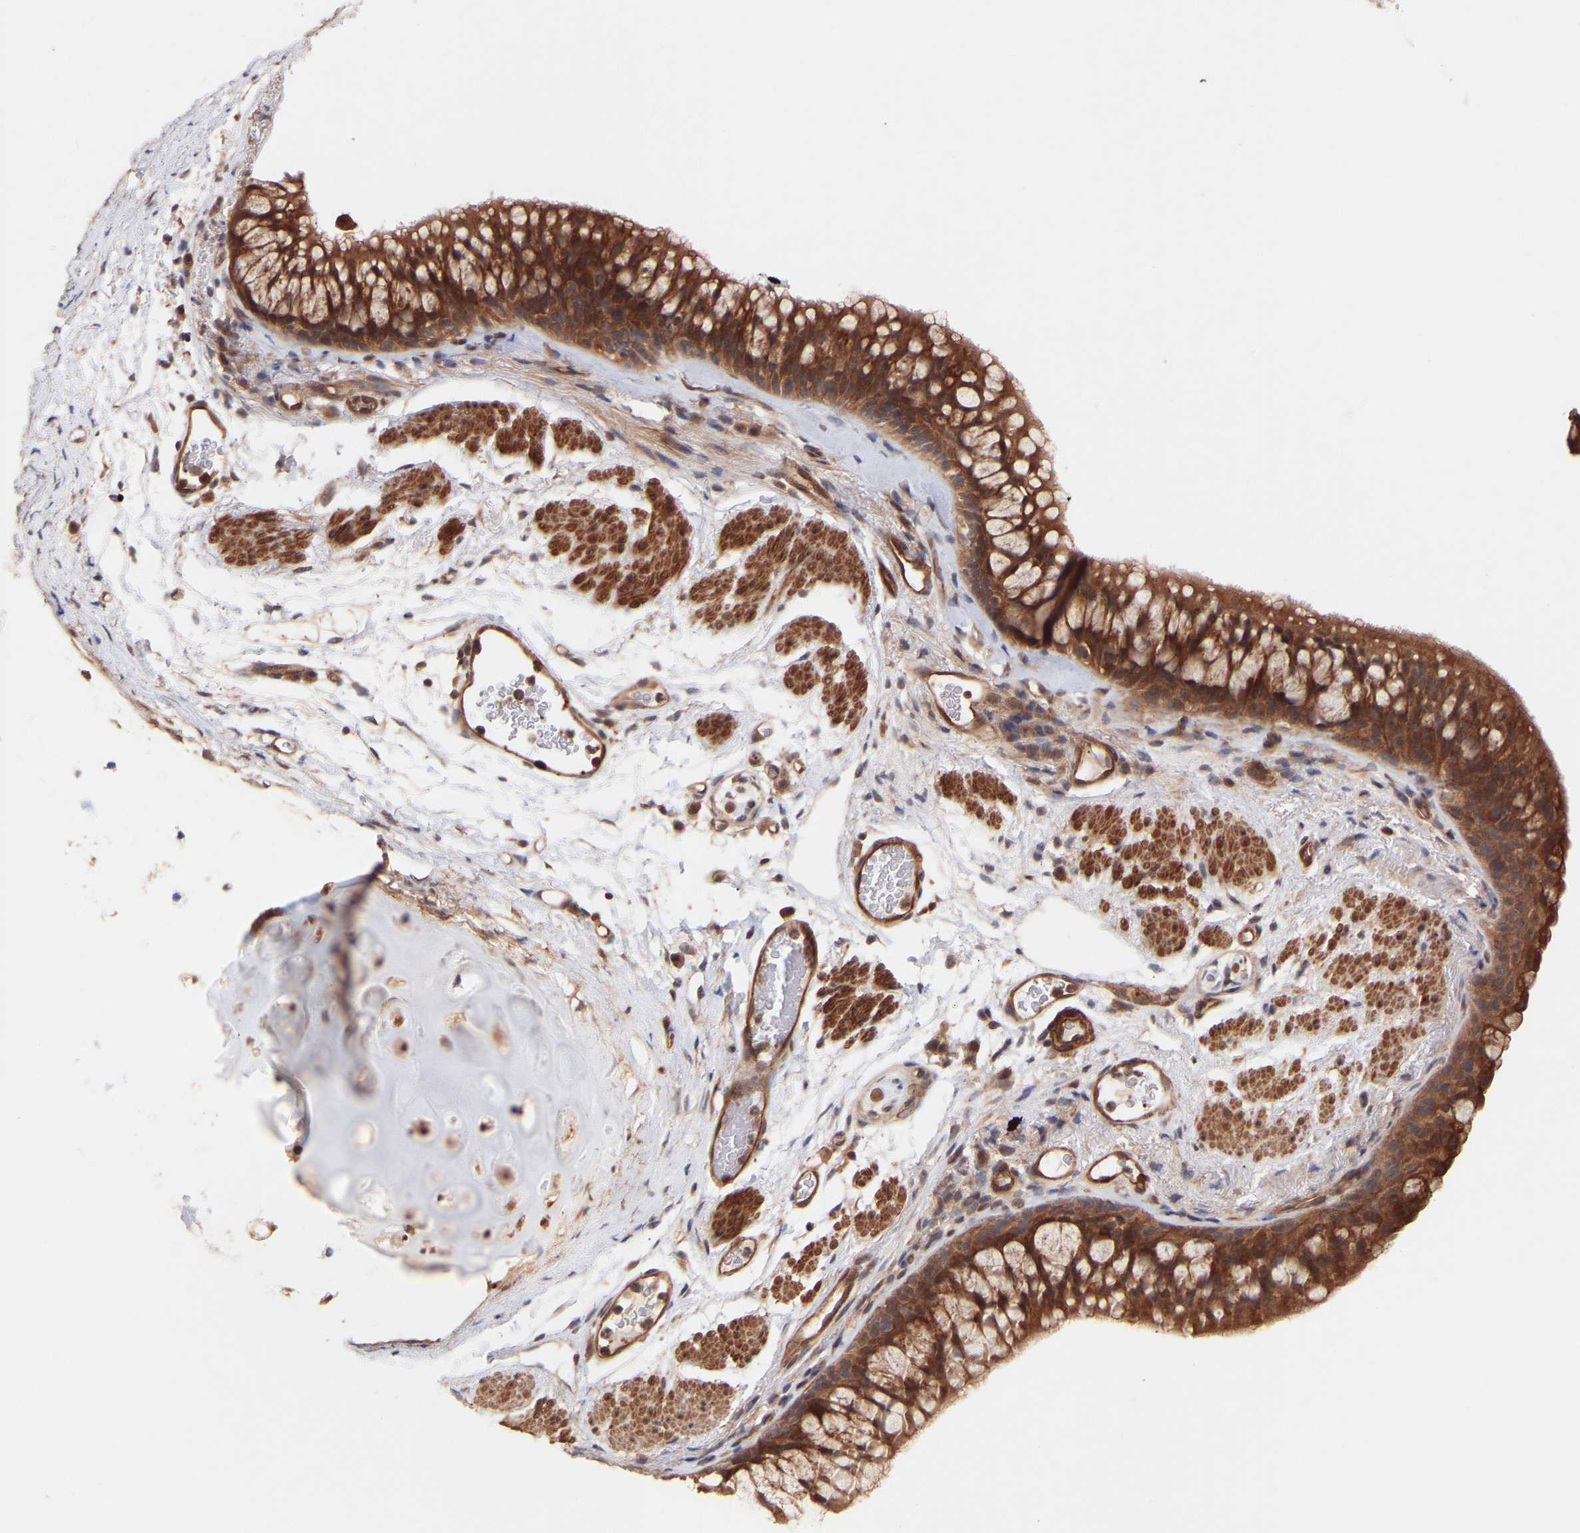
{"staining": {"intensity": "strong", "quantity": ">75%", "location": "cytoplasmic/membranous"}, "tissue": "bronchus", "cell_type": "Respiratory epithelial cells", "image_type": "normal", "snomed": [{"axis": "morphology", "description": "Normal tissue, NOS"}, {"axis": "topography", "description": "Cartilage tissue"}, {"axis": "topography", "description": "Bronchus"}], "caption": "High-magnification brightfield microscopy of unremarkable bronchus stained with DAB (brown) and counterstained with hematoxylin (blue). respiratory epithelial cells exhibit strong cytoplasmic/membranous positivity is seen in approximately>75% of cells. (DAB IHC, brown staining for protein, blue staining for nuclei).", "gene": "PDLIM5", "patient": {"sex": "female", "age": 53}}